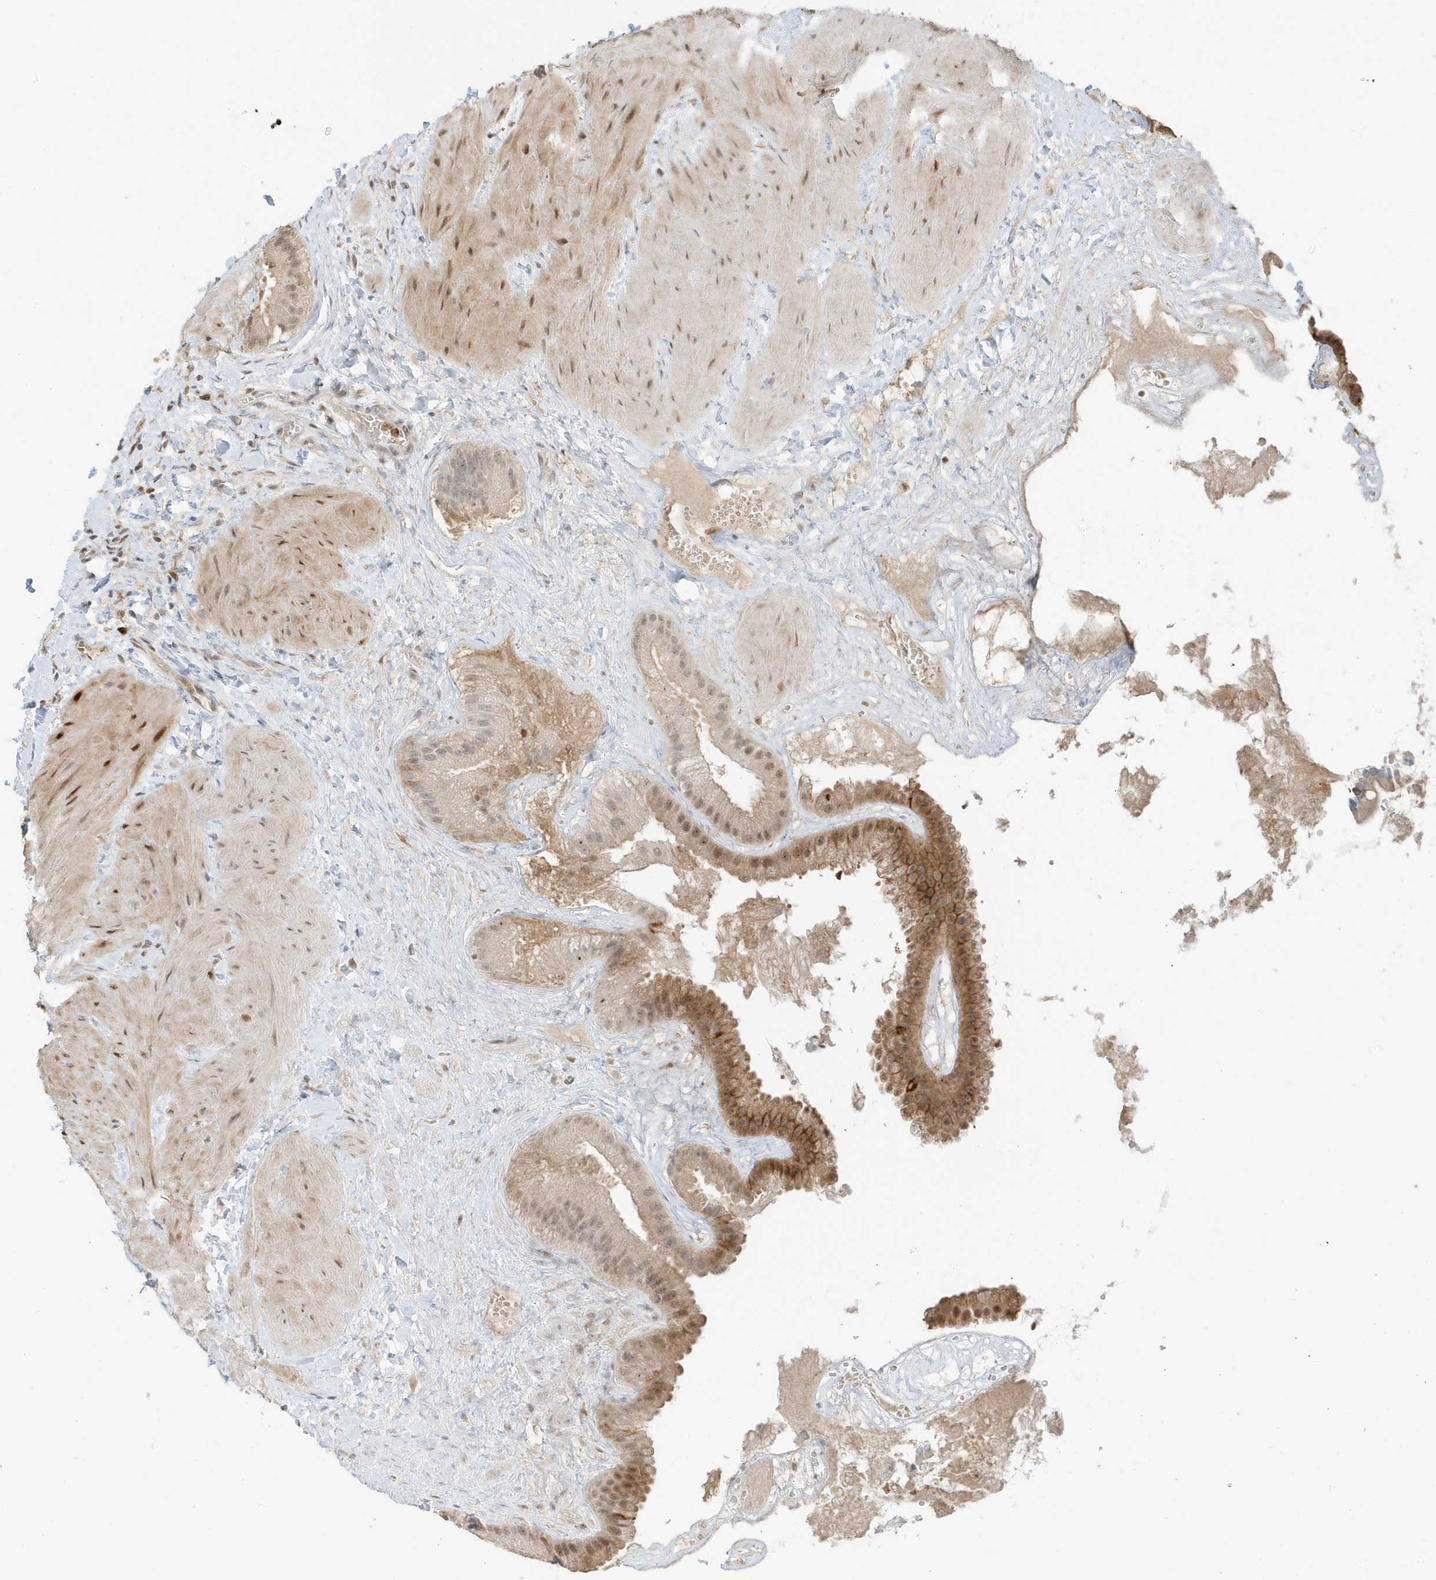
{"staining": {"intensity": "moderate", "quantity": "25%-75%", "location": "cytoplasmic/membranous,nuclear"}, "tissue": "gallbladder", "cell_type": "Glandular cells", "image_type": "normal", "snomed": [{"axis": "morphology", "description": "Normal tissue, NOS"}, {"axis": "topography", "description": "Gallbladder"}], "caption": "Approximately 25%-75% of glandular cells in unremarkable gallbladder demonstrate moderate cytoplasmic/membranous,nuclear protein positivity as visualized by brown immunohistochemical staining.", "gene": "ZBTB41", "patient": {"sex": "male", "age": 55}}